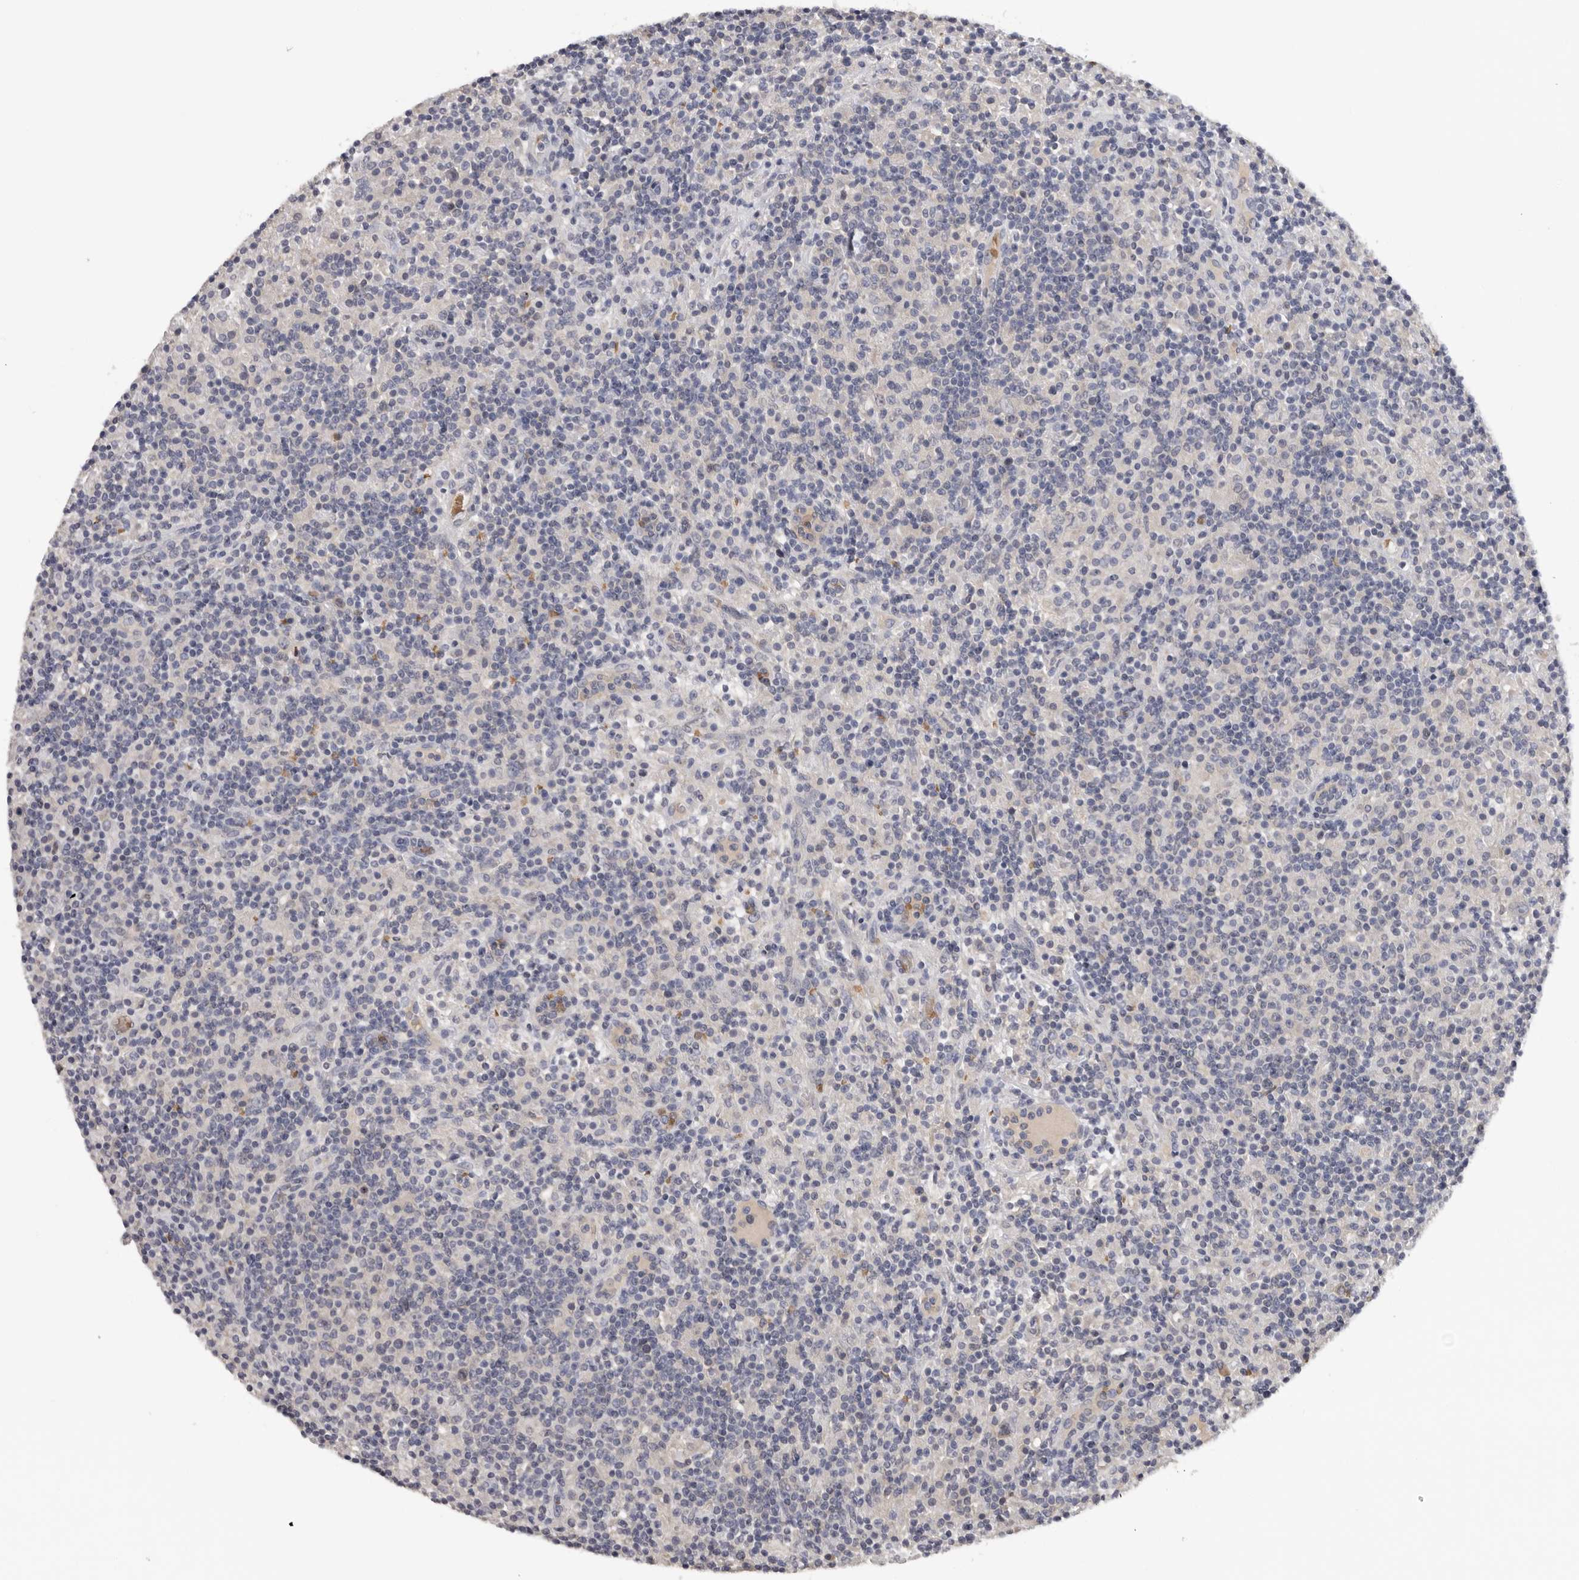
{"staining": {"intensity": "negative", "quantity": "none", "location": "none"}, "tissue": "lymphoma", "cell_type": "Tumor cells", "image_type": "cancer", "snomed": [{"axis": "morphology", "description": "Hodgkin's disease, NOS"}, {"axis": "topography", "description": "Lymph node"}], "caption": "Tumor cells are negative for protein expression in human Hodgkin's disease.", "gene": "KIF2B", "patient": {"sex": "male", "age": 70}}